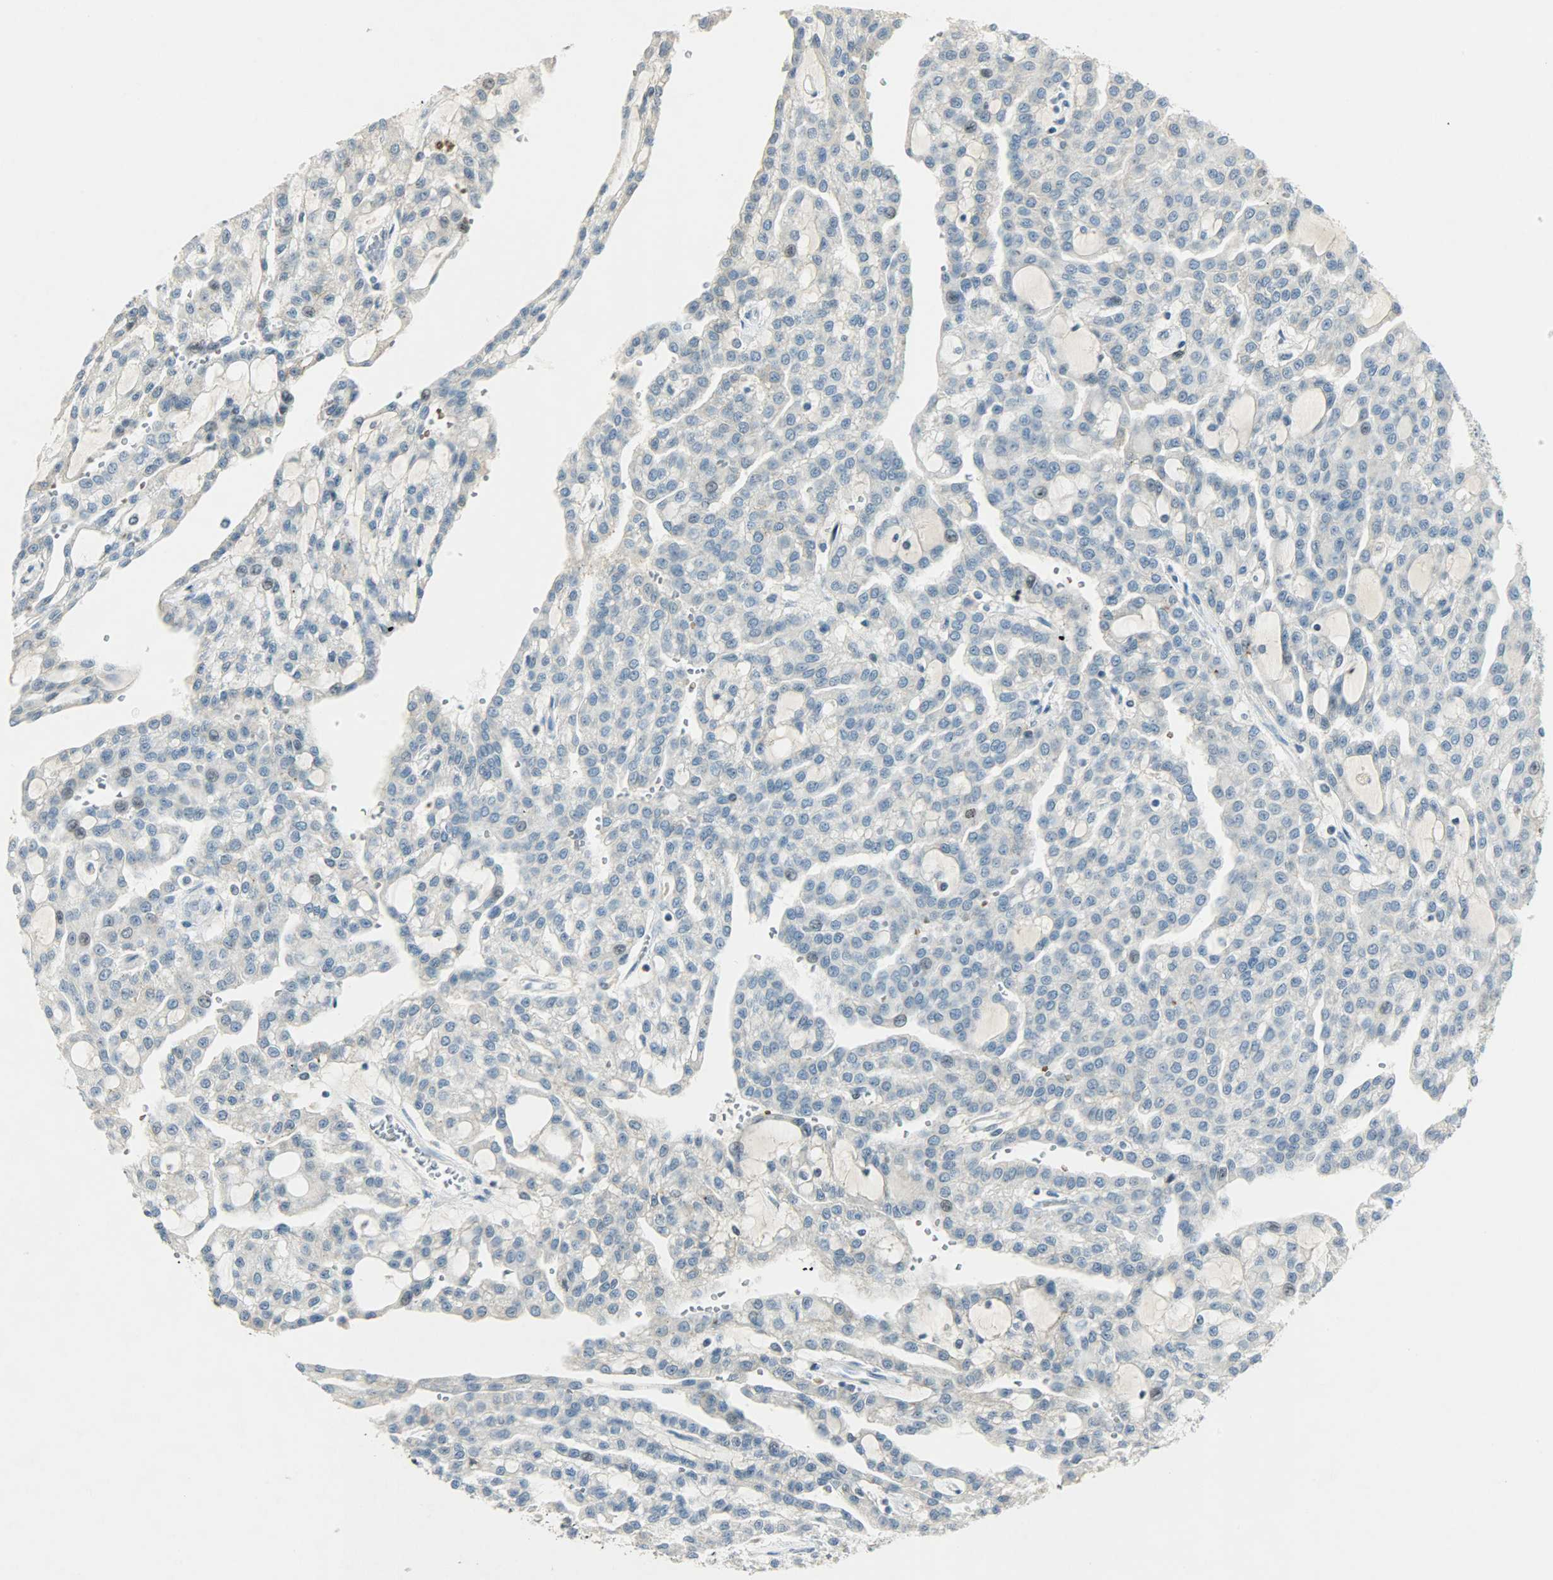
{"staining": {"intensity": "negative", "quantity": "none", "location": "none"}, "tissue": "renal cancer", "cell_type": "Tumor cells", "image_type": "cancer", "snomed": [{"axis": "morphology", "description": "Adenocarcinoma, NOS"}, {"axis": "topography", "description": "Kidney"}], "caption": "Adenocarcinoma (renal) was stained to show a protein in brown. There is no significant staining in tumor cells.", "gene": "AURKB", "patient": {"sex": "male", "age": 63}}